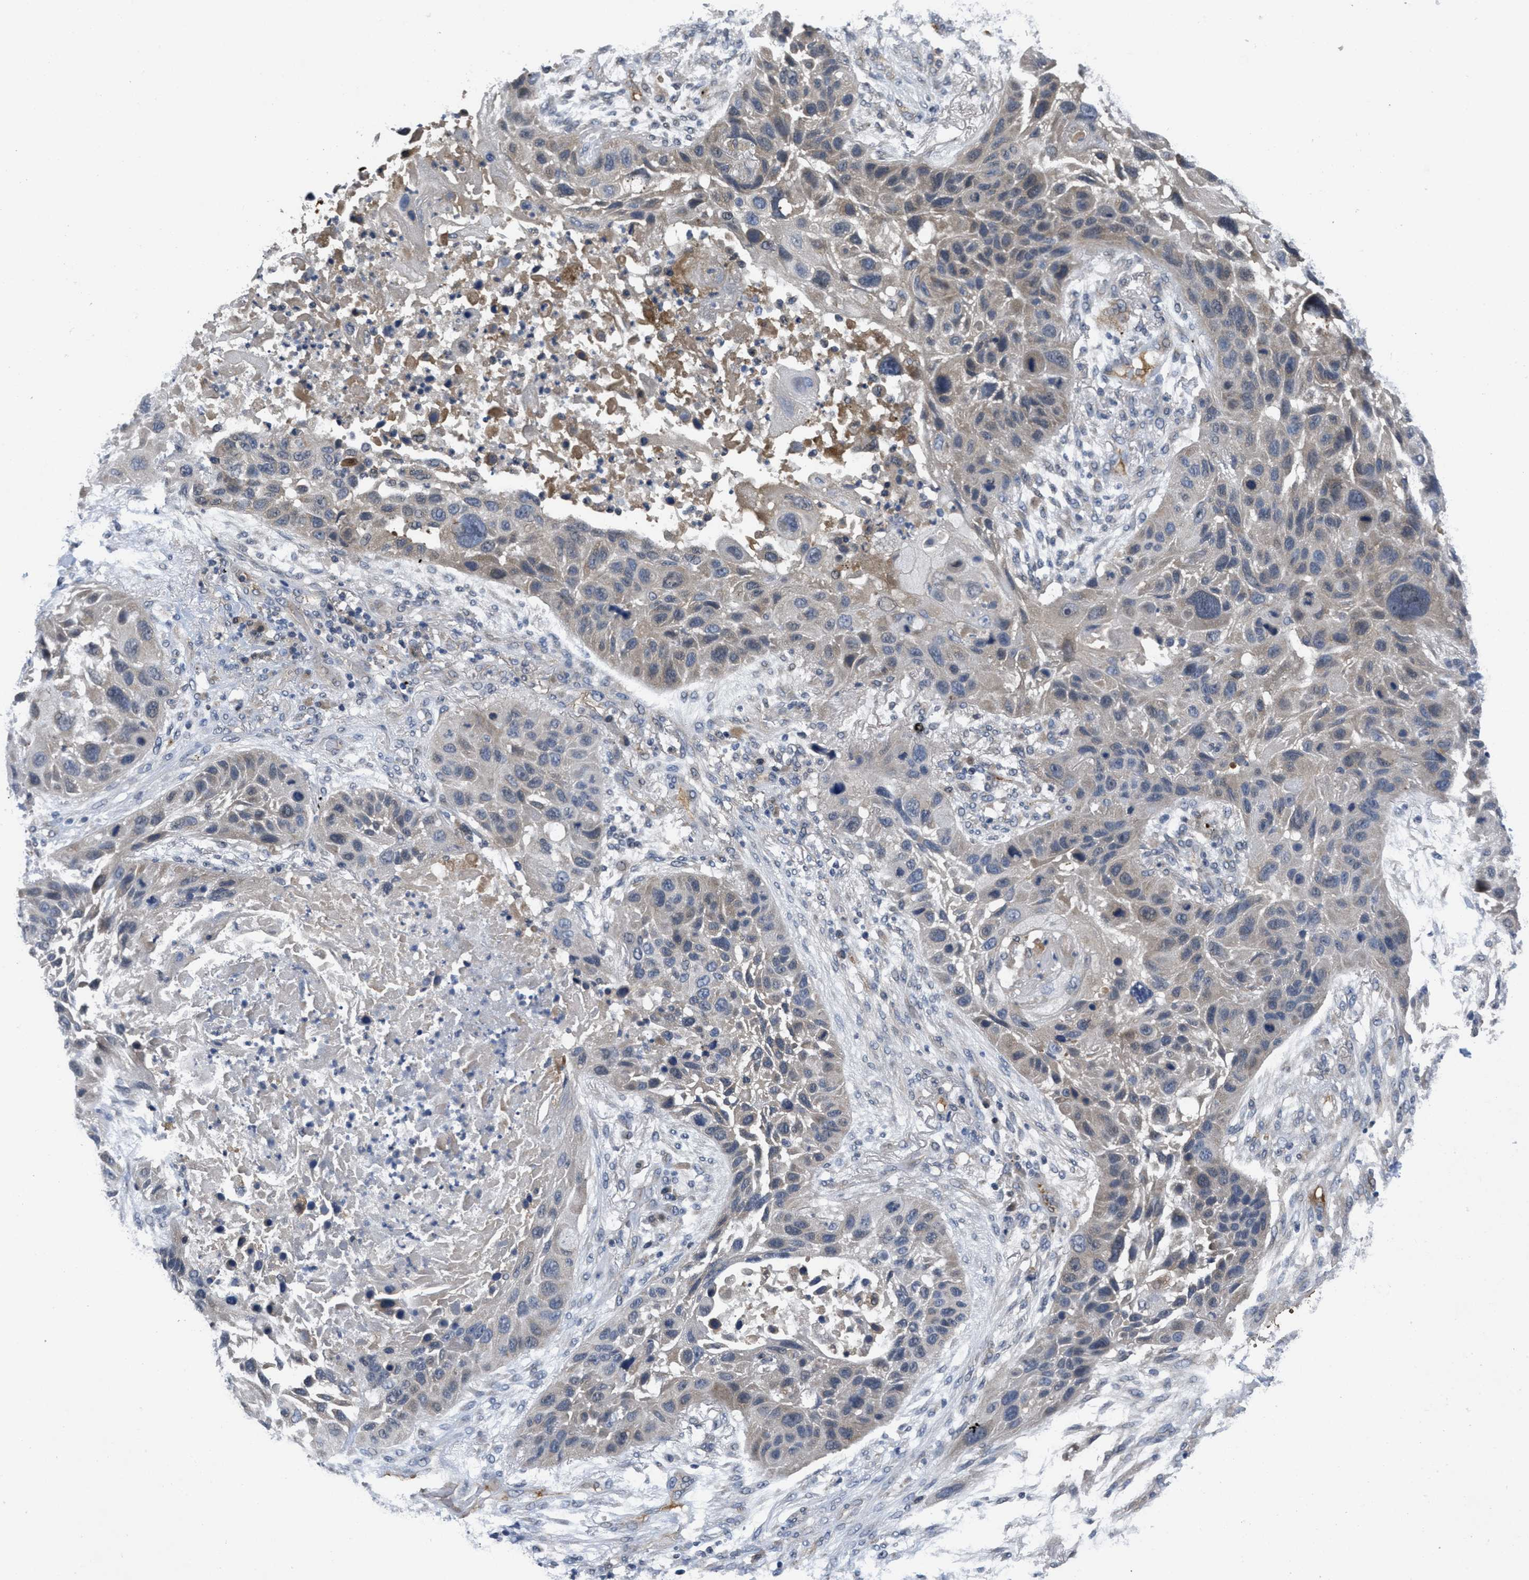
{"staining": {"intensity": "weak", "quantity": "<25%", "location": "cytoplasmic/membranous"}, "tissue": "lung cancer", "cell_type": "Tumor cells", "image_type": "cancer", "snomed": [{"axis": "morphology", "description": "Squamous cell carcinoma, NOS"}, {"axis": "topography", "description": "Lung"}], "caption": "DAB immunohistochemical staining of lung squamous cell carcinoma exhibits no significant positivity in tumor cells.", "gene": "ANGPT1", "patient": {"sex": "male", "age": 57}}